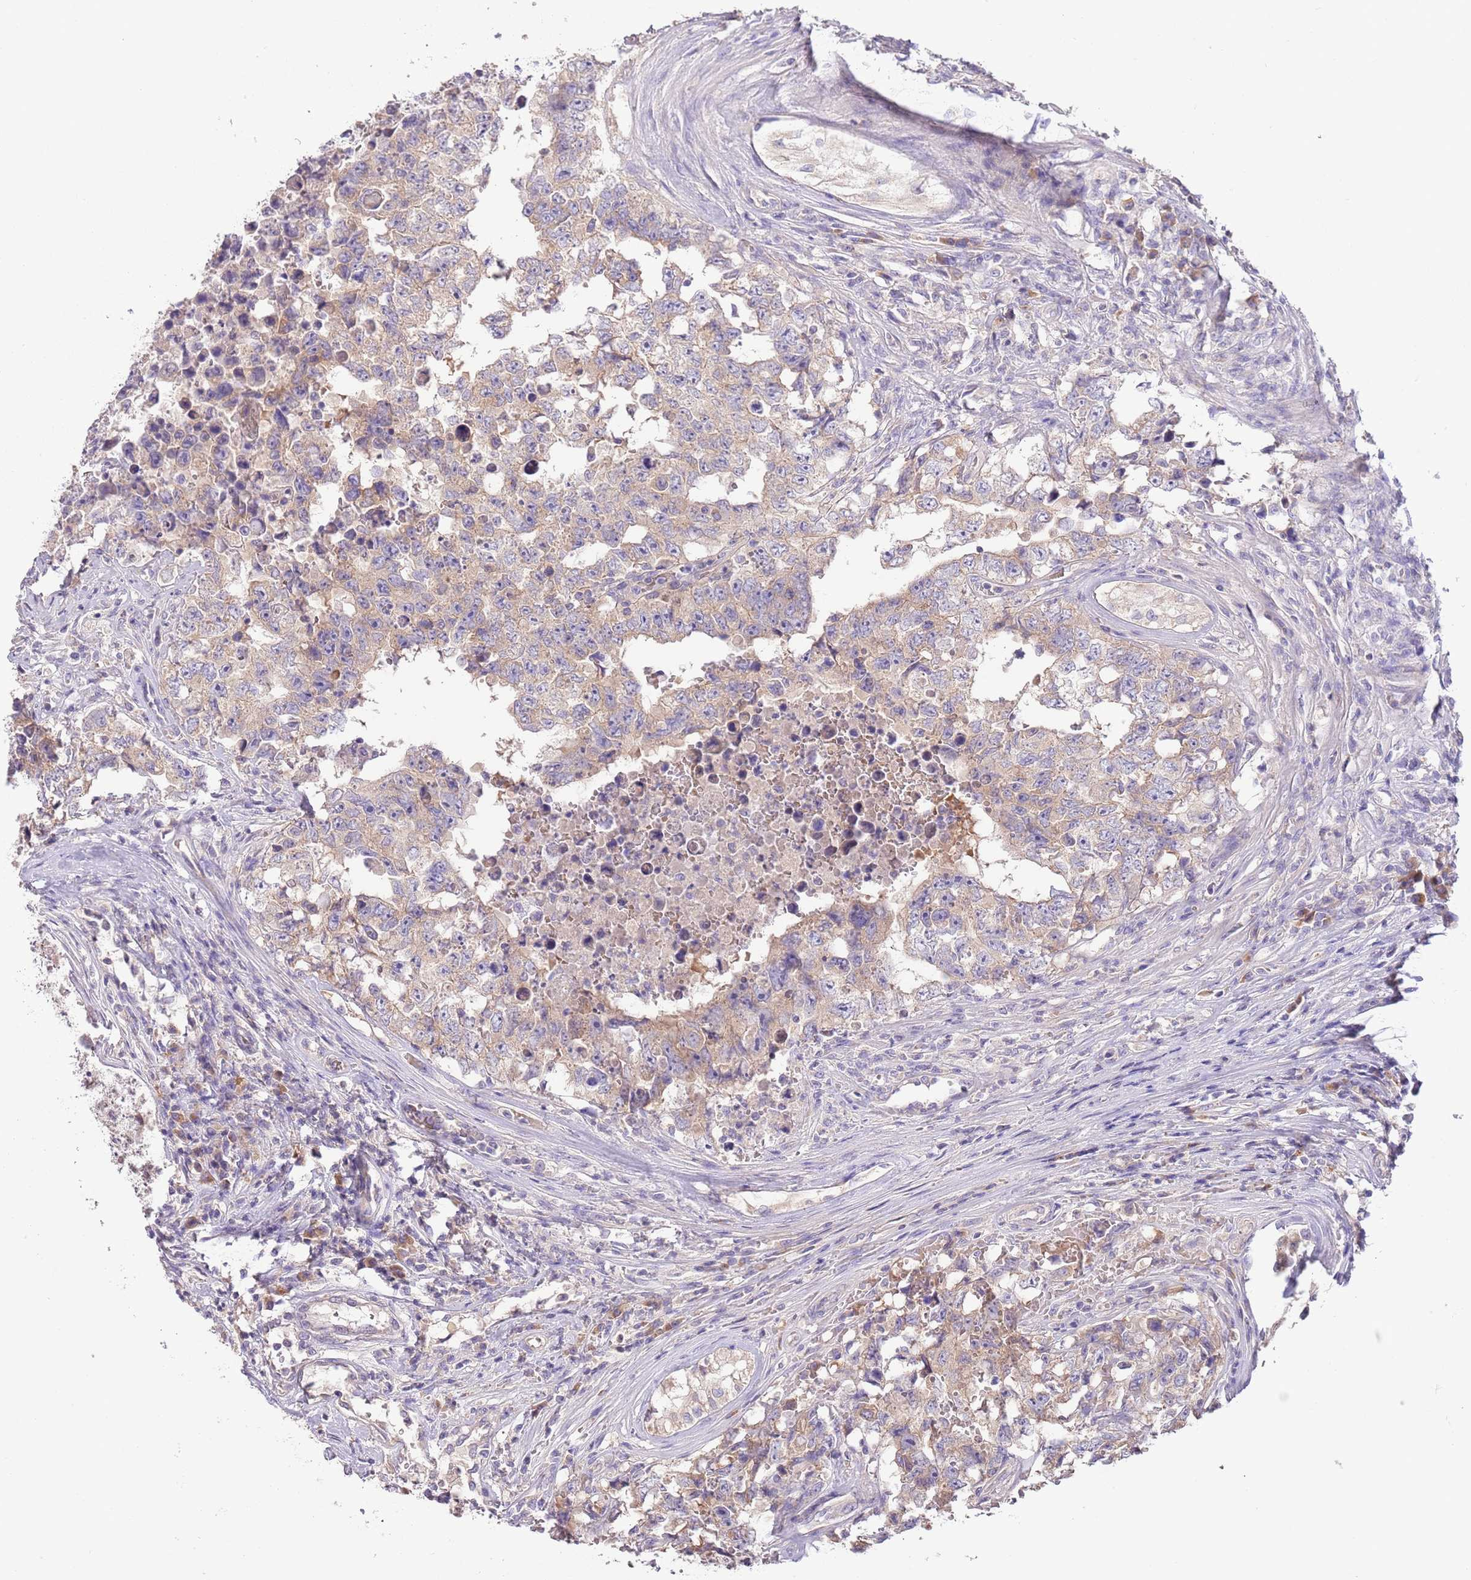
{"staining": {"intensity": "weak", "quantity": "25%-75%", "location": "cytoplasmic/membranous"}, "tissue": "testis cancer", "cell_type": "Tumor cells", "image_type": "cancer", "snomed": [{"axis": "morphology", "description": "Normal tissue, NOS"}, {"axis": "morphology", "description": "Carcinoma, Embryonal, NOS"}, {"axis": "topography", "description": "Testis"}, {"axis": "topography", "description": "Epididymis"}], "caption": "Protein analysis of embryonal carcinoma (testis) tissue exhibits weak cytoplasmic/membranous positivity in about 25%-75% of tumor cells.", "gene": "ZNF658", "patient": {"sex": "male", "age": 25}}